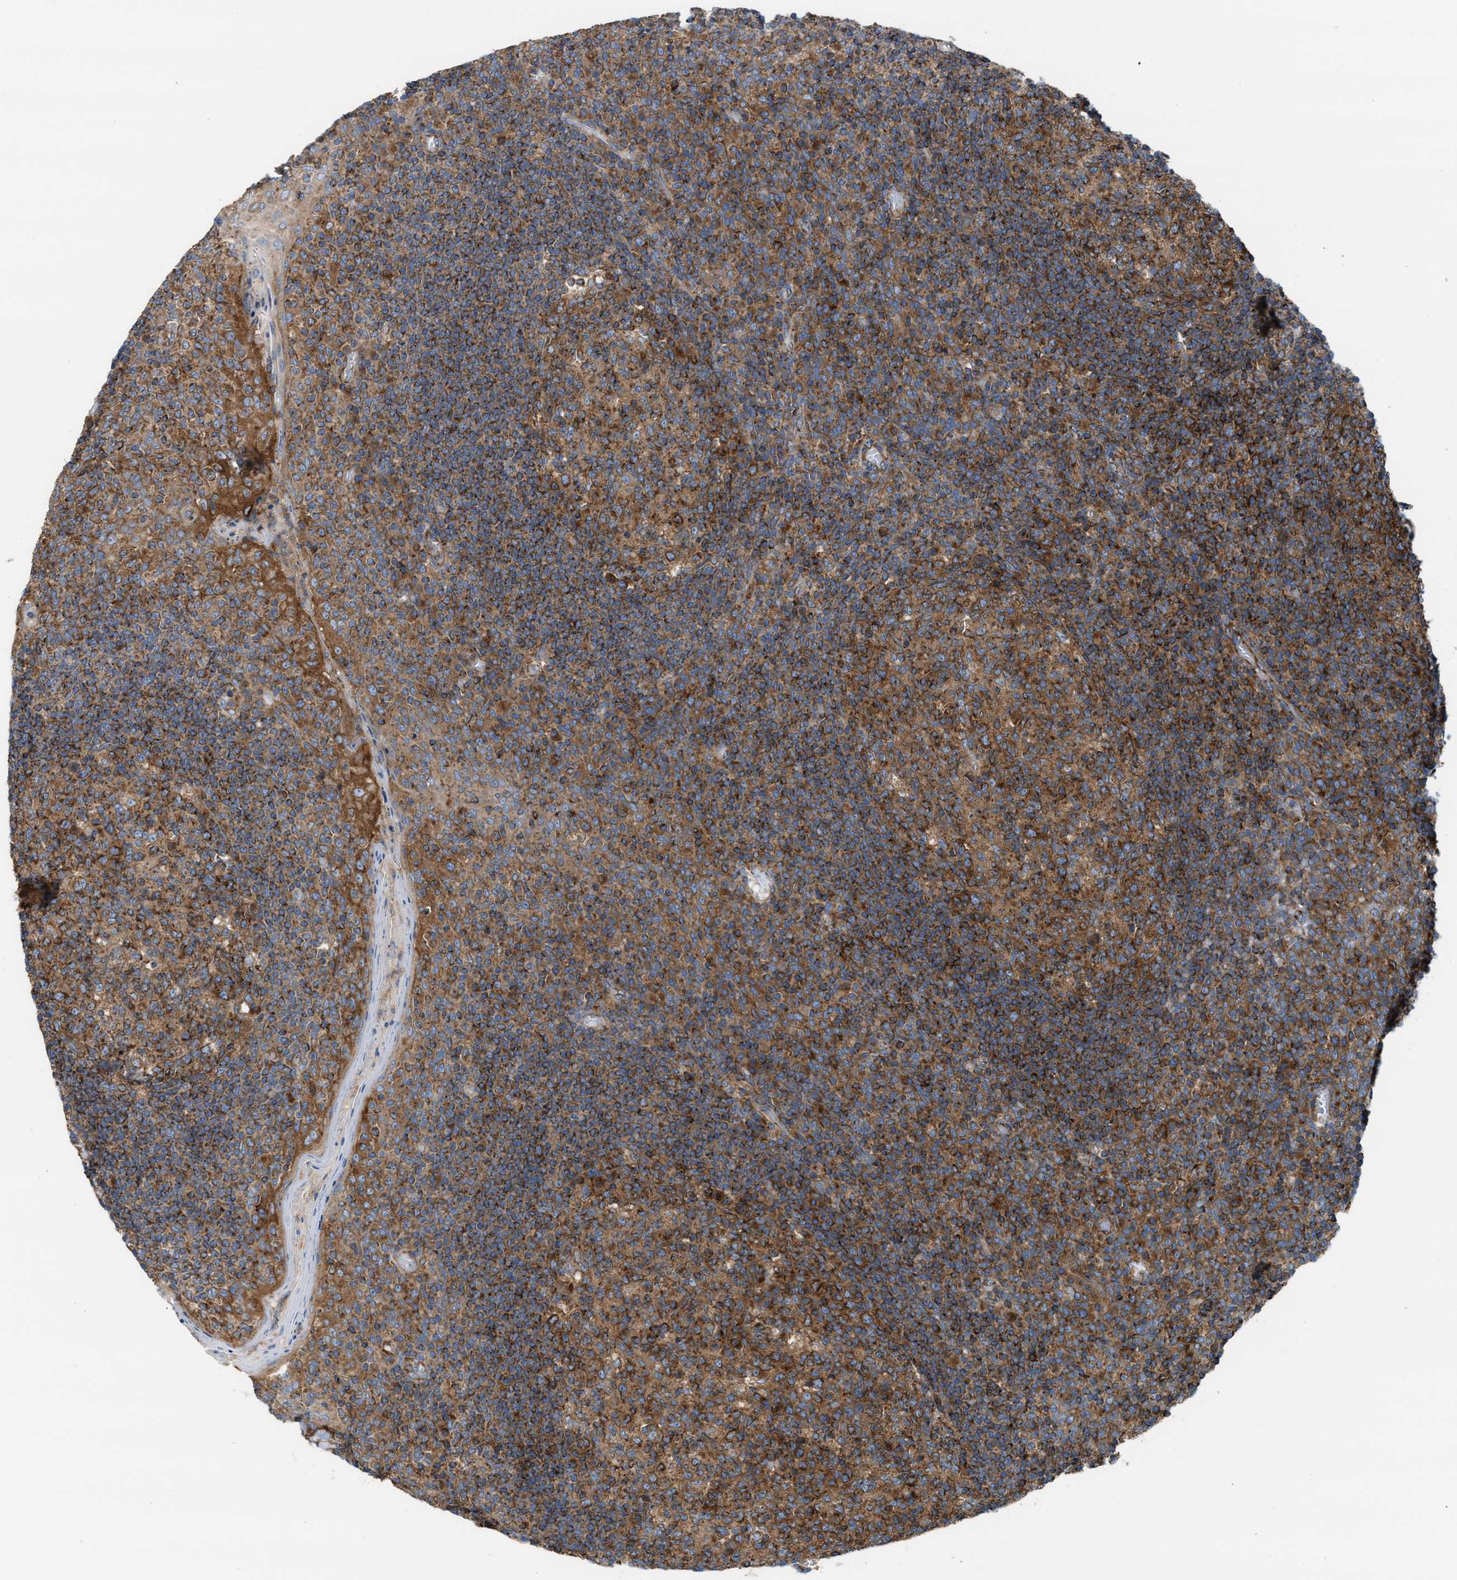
{"staining": {"intensity": "strong", "quantity": ">75%", "location": "cytoplasmic/membranous"}, "tissue": "tonsil", "cell_type": "Germinal center cells", "image_type": "normal", "snomed": [{"axis": "morphology", "description": "Normal tissue, NOS"}, {"axis": "topography", "description": "Tonsil"}], "caption": "Immunohistochemistry (IHC) (DAB) staining of benign human tonsil demonstrates strong cytoplasmic/membranous protein positivity in approximately >75% of germinal center cells.", "gene": "TBC1D15", "patient": {"sex": "female", "age": 19}}